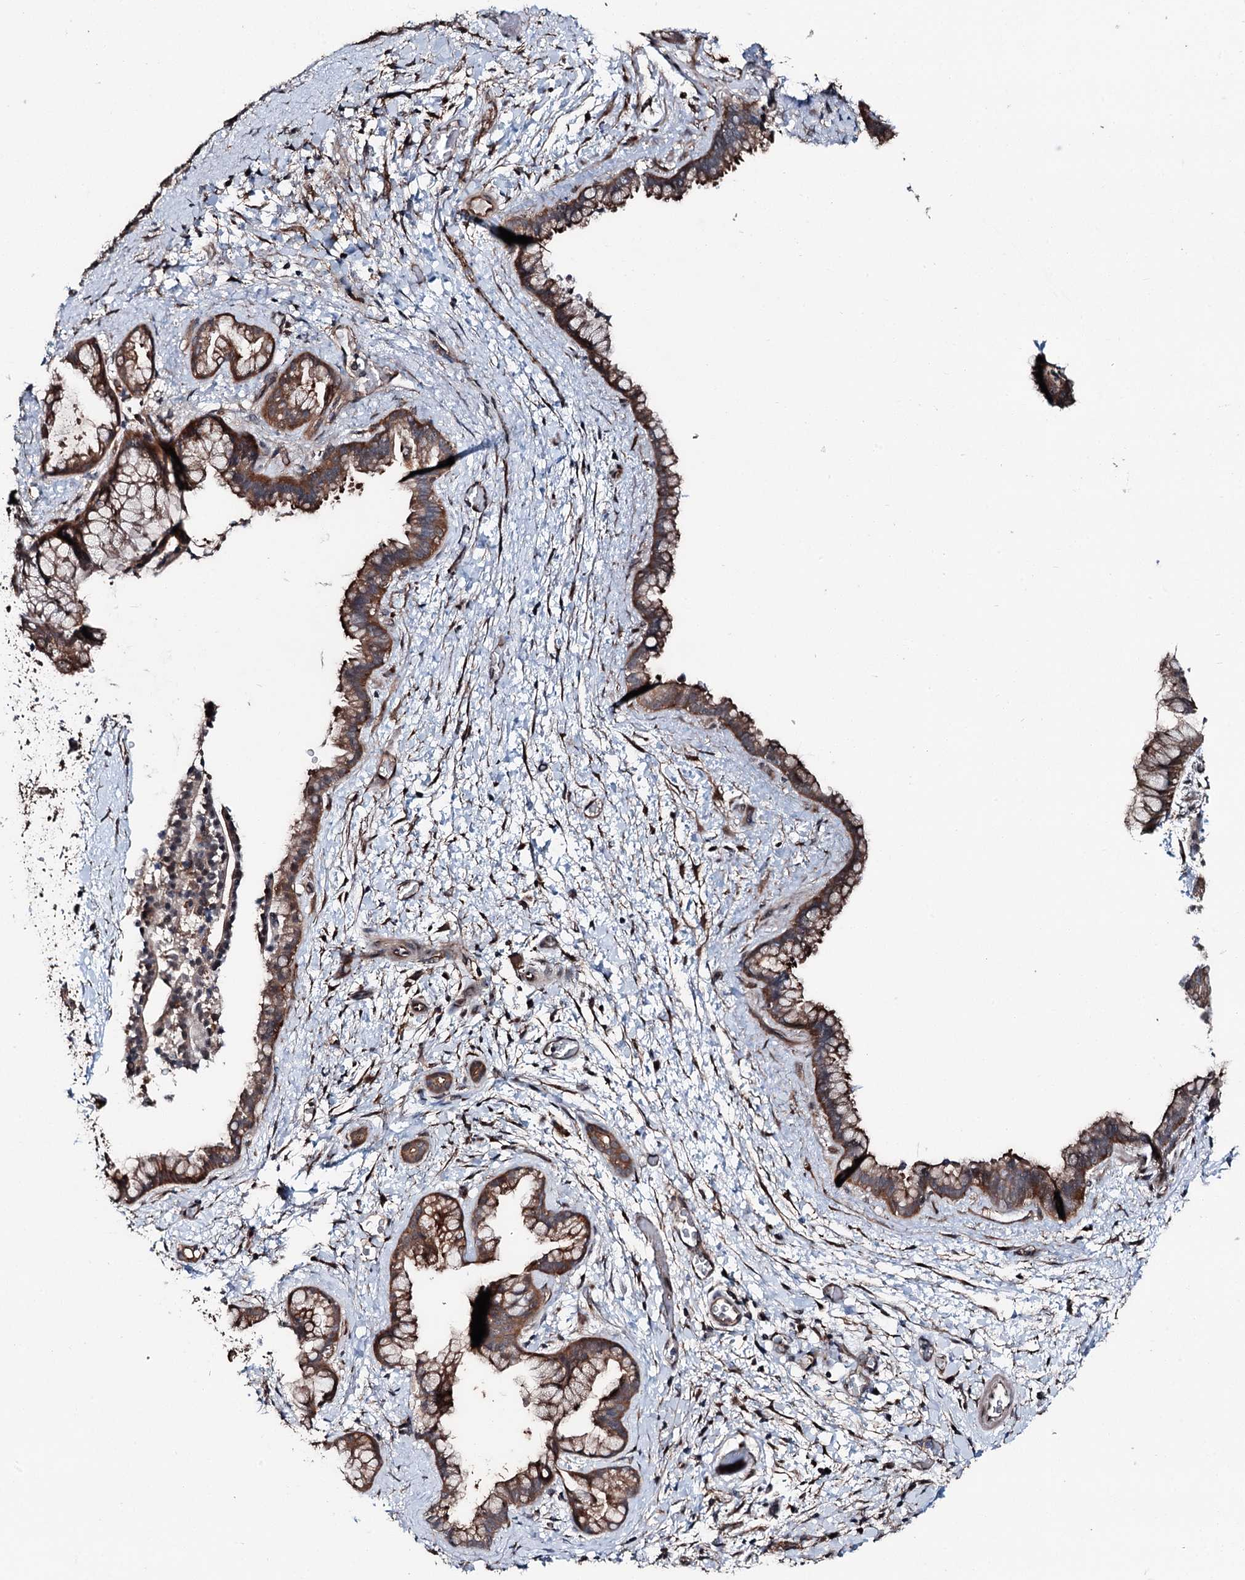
{"staining": {"intensity": "moderate", "quantity": ">75%", "location": "cytoplasmic/membranous"}, "tissue": "pancreatic cancer", "cell_type": "Tumor cells", "image_type": "cancer", "snomed": [{"axis": "morphology", "description": "Adenocarcinoma, NOS"}, {"axis": "topography", "description": "Pancreas"}], "caption": "Protein expression analysis of pancreatic cancer (adenocarcinoma) exhibits moderate cytoplasmic/membranous staining in about >75% of tumor cells.", "gene": "PSMD13", "patient": {"sex": "female", "age": 78}}